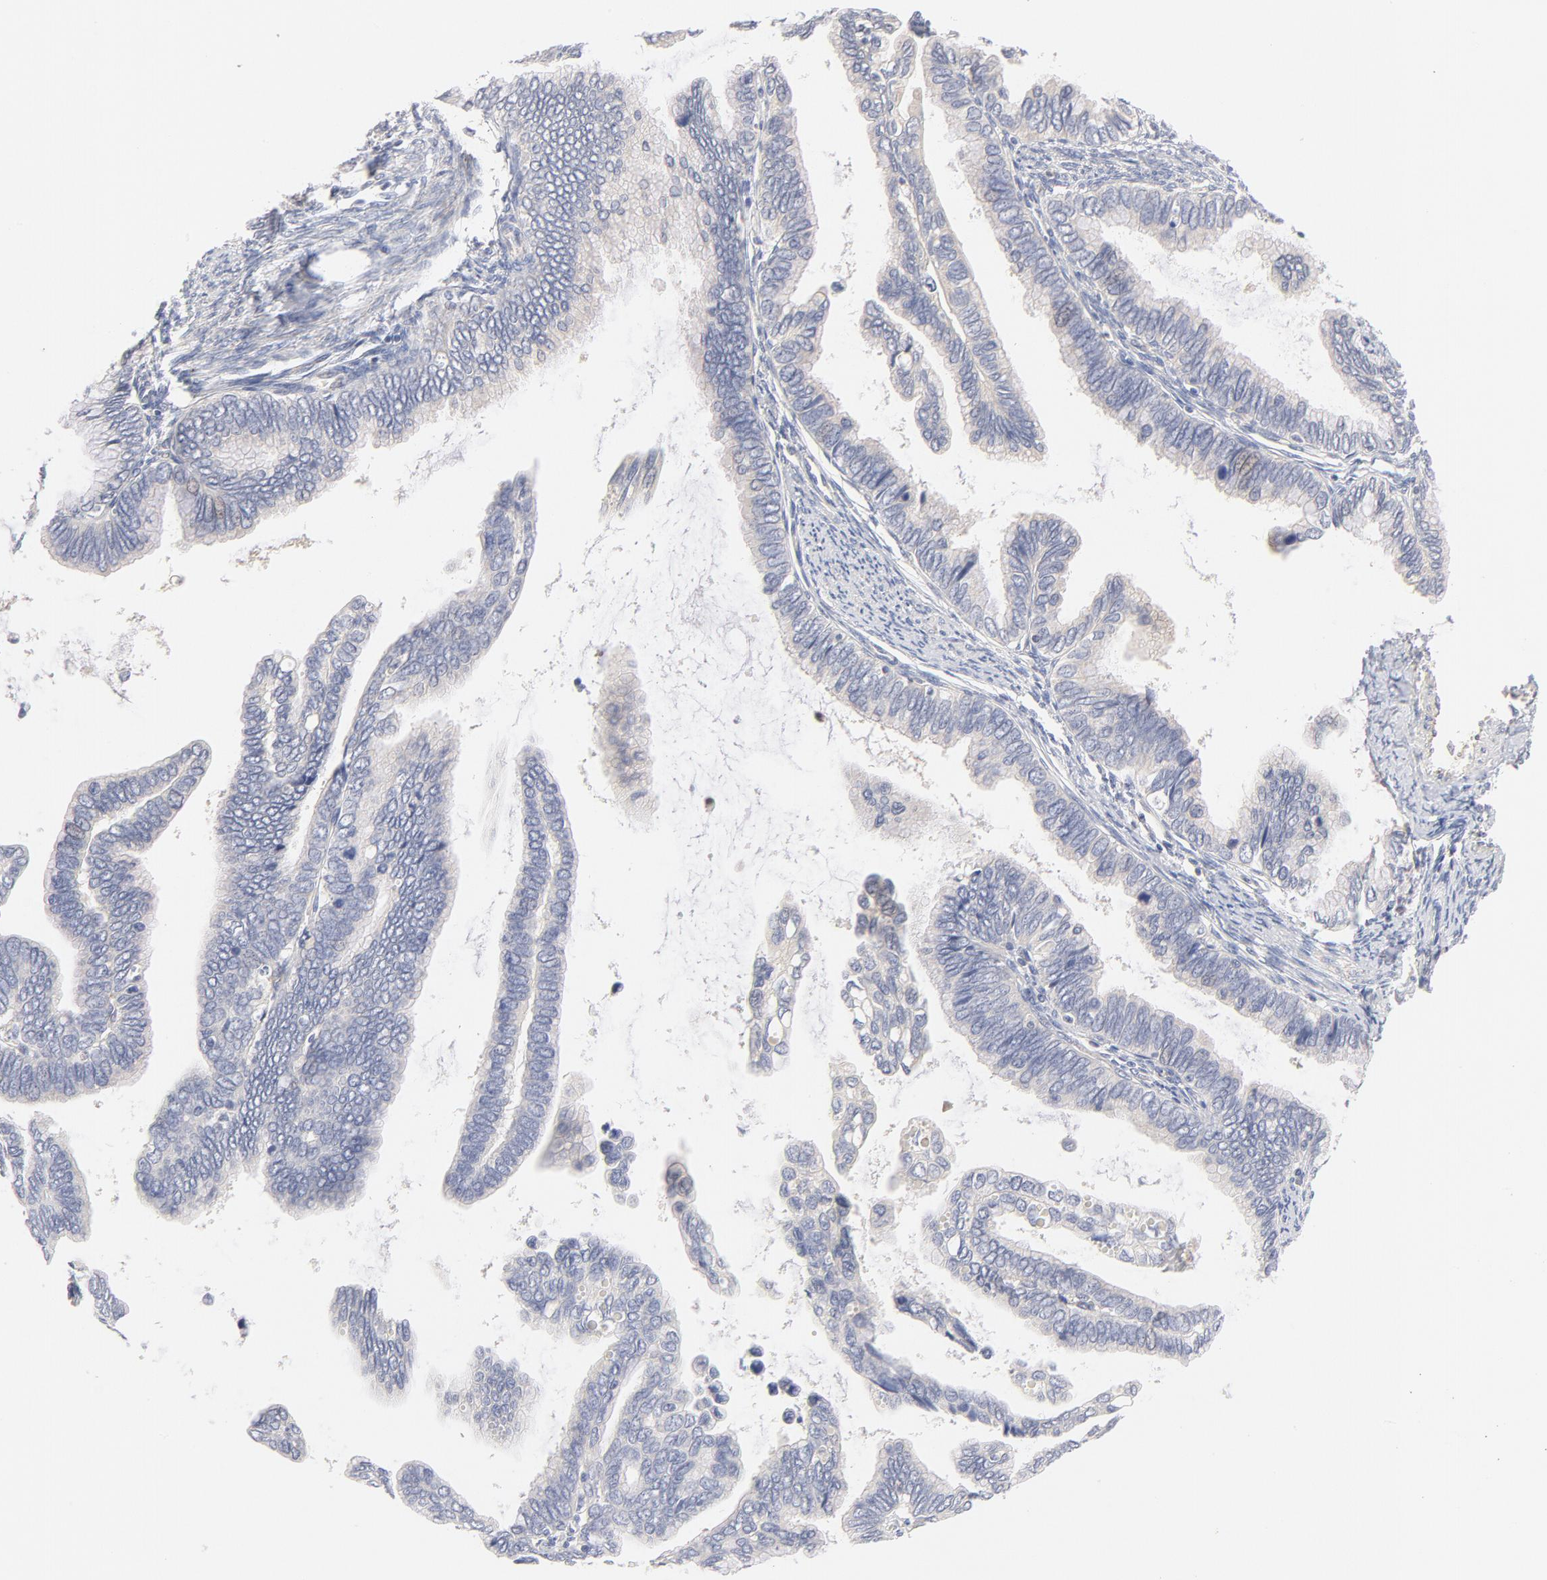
{"staining": {"intensity": "negative", "quantity": "none", "location": "none"}, "tissue": "cervical cancer", "cell_type": "Tumor cells", "image_type": "cancer", "snomed": [{"axis": "morphology", "description": "Adenocarcinoma, NOS"}, {"axis": "topography", "description": "Cervix"}], "caption": "DAB immunohistochemical staining of cervical cancer (adenocarcinoma) shows no significant expression in tumor cells.", "gene": "MTERF2", "patient": {"sex": "female", "age": 49}}